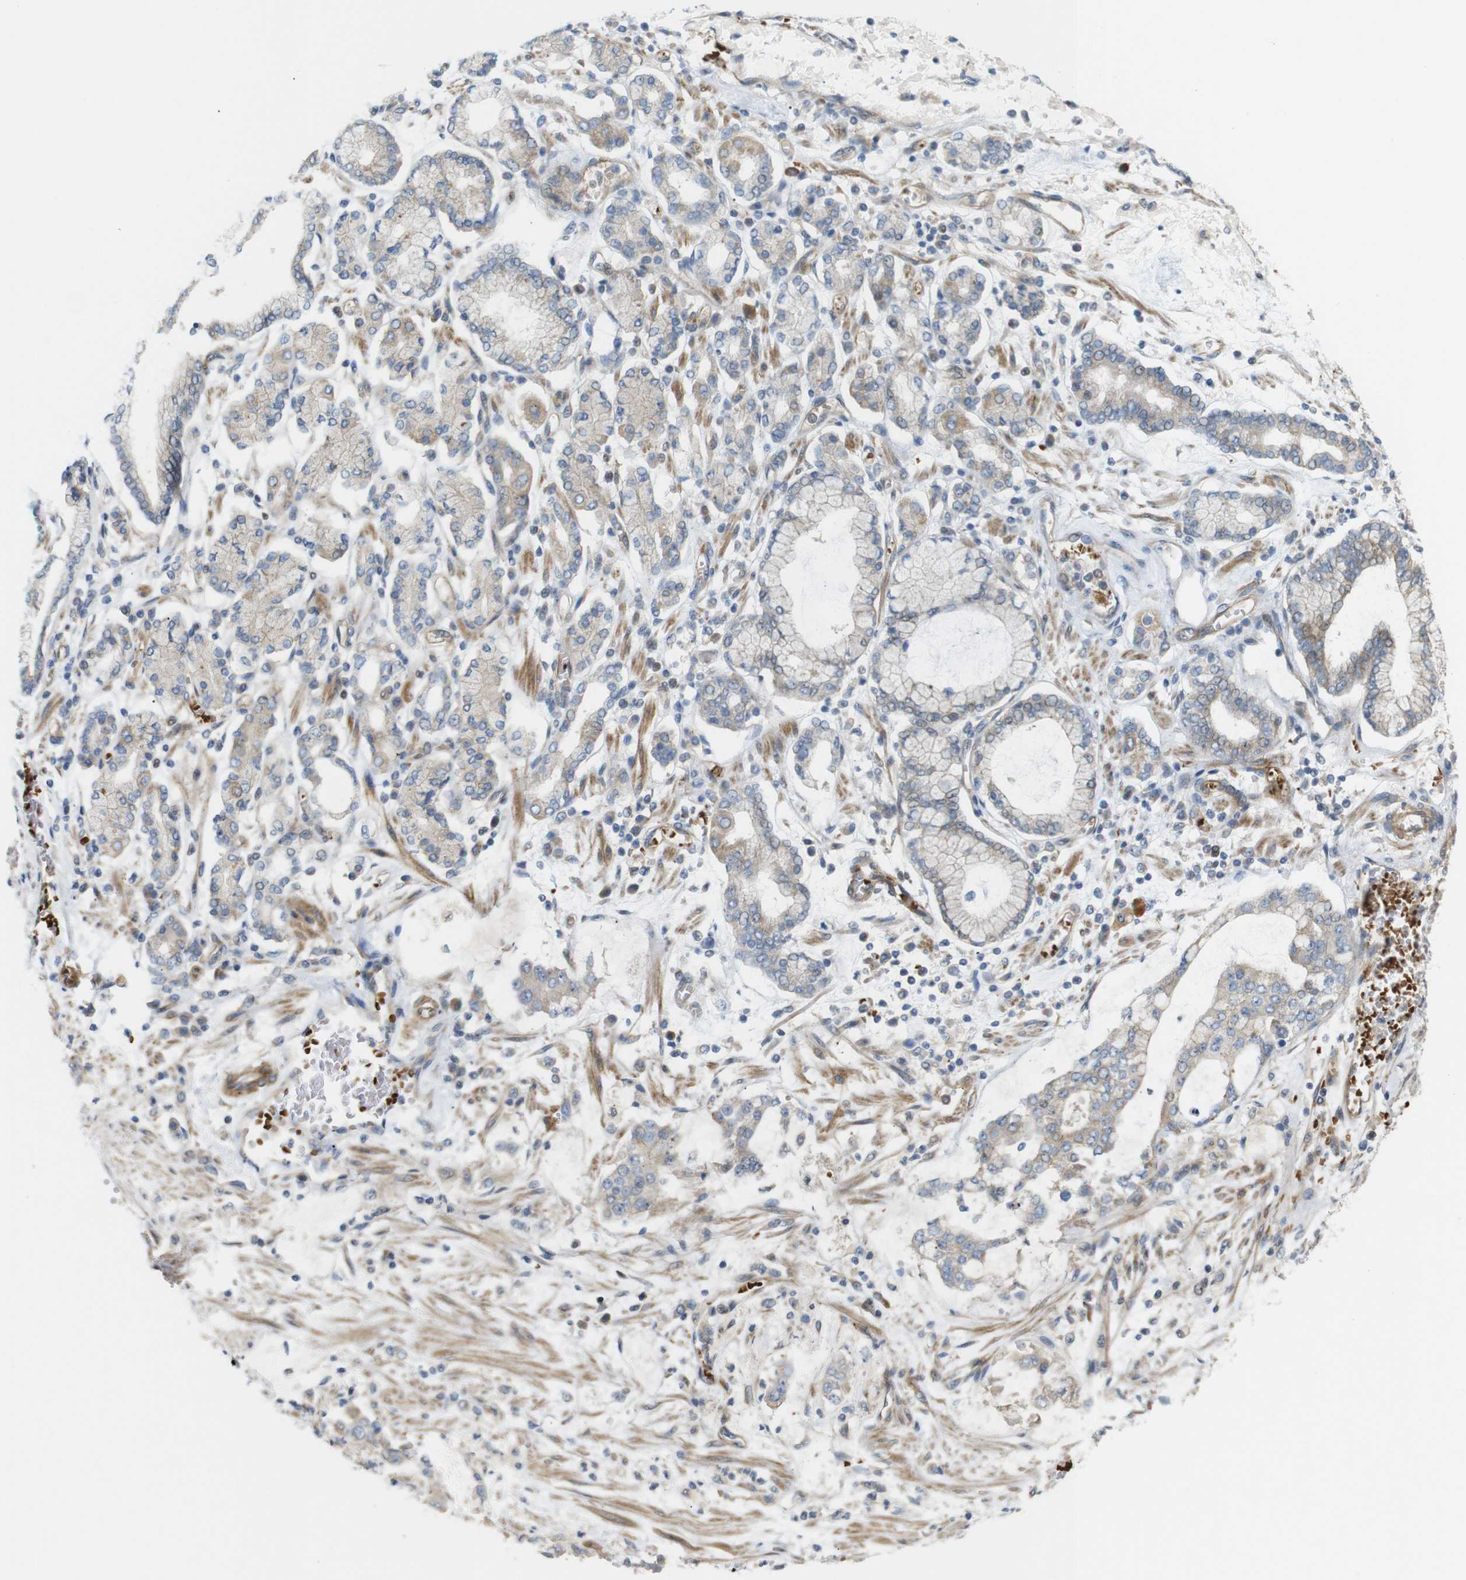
{"staining": {"intensity": "weak", "quantity": ">75%", "location": "cytoplasmic/membranous"}, "tissue": "stomach cancer", "cell_type": "Tumor cells", "image_type": "cancer", "snomed": [{"axis": "morphology", "description": "Adenocarcinoma, NOS"}, {"axis": "topography", "description": "Stomach"}], "caption": "An image of human stomach cancer stained for a protein reveals weak cytoplasmic/membranous brown staining in tumor cells. The protein of interest is shown in brown color, while the nuclei are stained blue.", "gene": "RPTOR", "patient": {"sex": "male", "age": 76}}